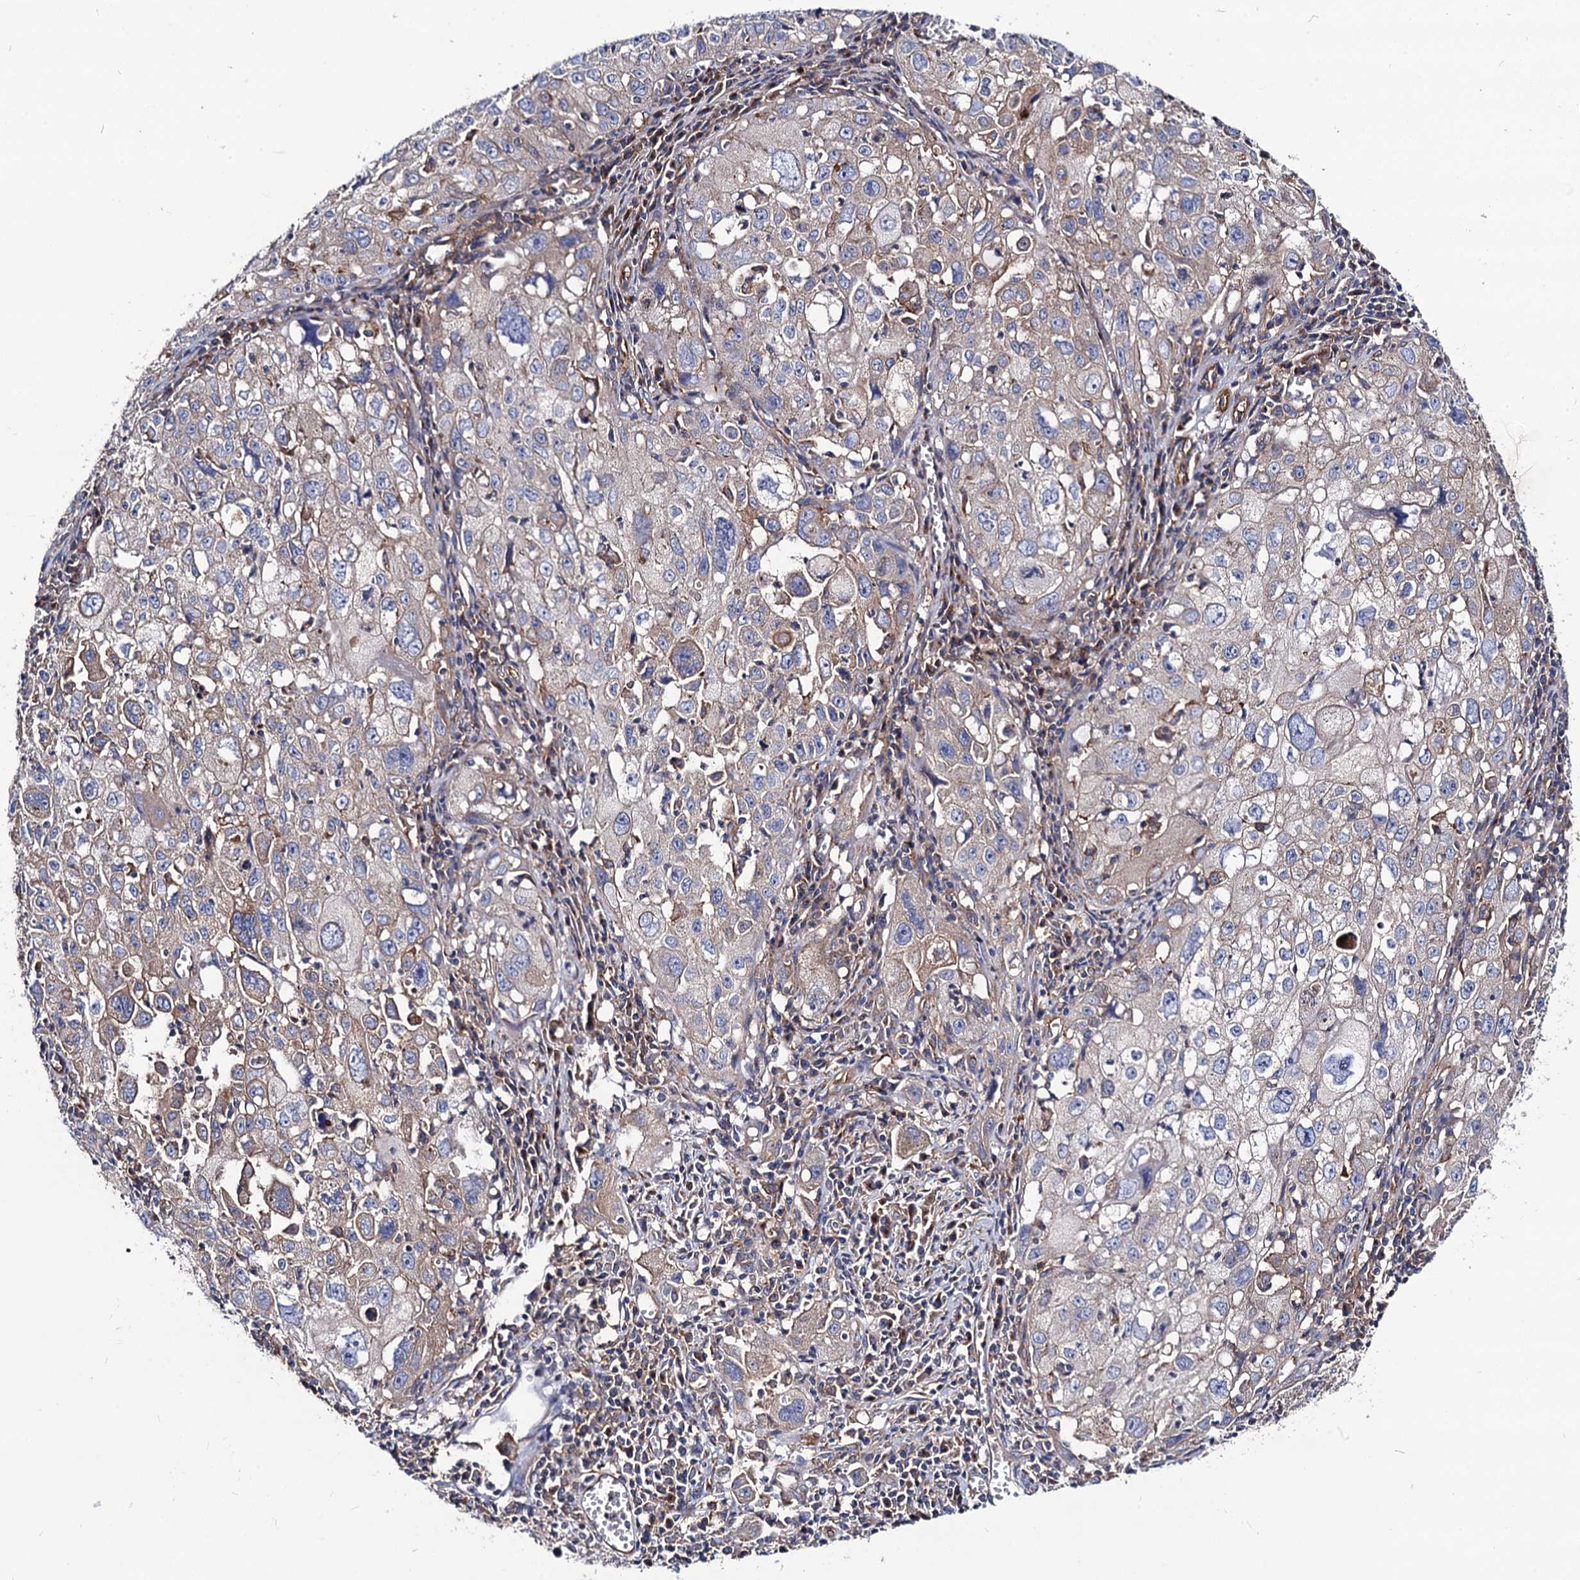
{"staining": {"intensity": "moderate", "quantity": "25%-75%", "location": "cytoplasmic/membranous"}, "tissue": "cervical cancer", "cell_type": "Tumor cells", "image_type": "cancer", "snomed": [{"axis": "morphology", "description": "Squamous cell carcinoma, NOS"}, {"axis": "topography", "description": "Cervix"}], "caption": "Immunohistochemical staining of cervical cancer displays medium levels of moderate cytoplasmic/membranous expression in approximately 25%-75% of tumor cells. (DAB (3,3'-diaminobenzidine) = brown stain, brightfield microscopy at high magnification).", "gene": "DYDC1", "patient": {"sex": "female", "age": 42}}